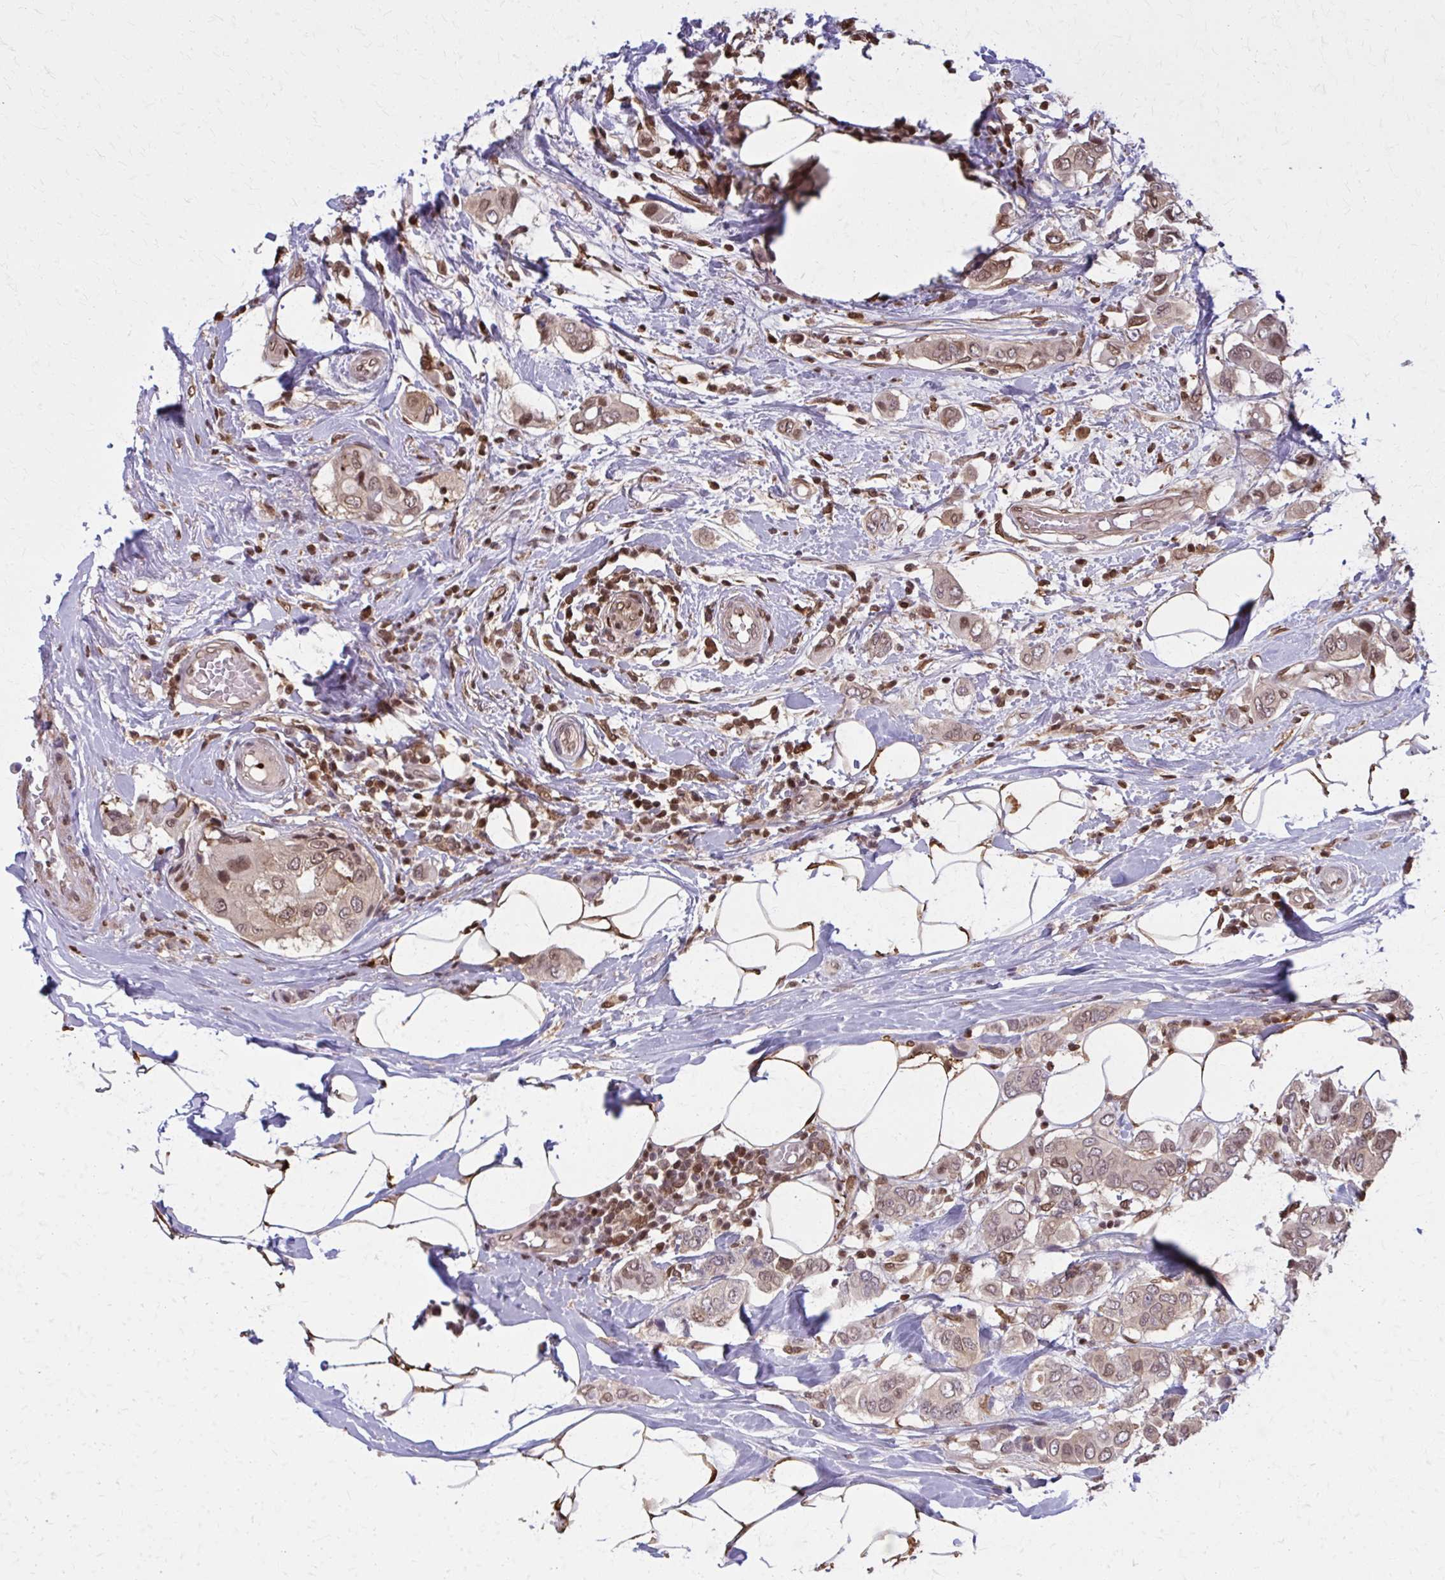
{"staining": {"intensity": "moderate", "quantity": "25%-75%", "location": "nuclear"}, "tissue": "breast cancer", "cell_type": "Tumor cells", "image_type": "cancer", "snomed": [{"axis": "morphology", "description": "Lobular carcinoma"}, {"axis": "topography", "description": "Breast"}], "caption": "This is a photomicrograph of IHC staining of breast cancer (lobular carcinoma), which shows moderate staining in the nuclear of tumor cells.", "gene": "MDH1", "patient": {"sex": "female", "age": 51}}